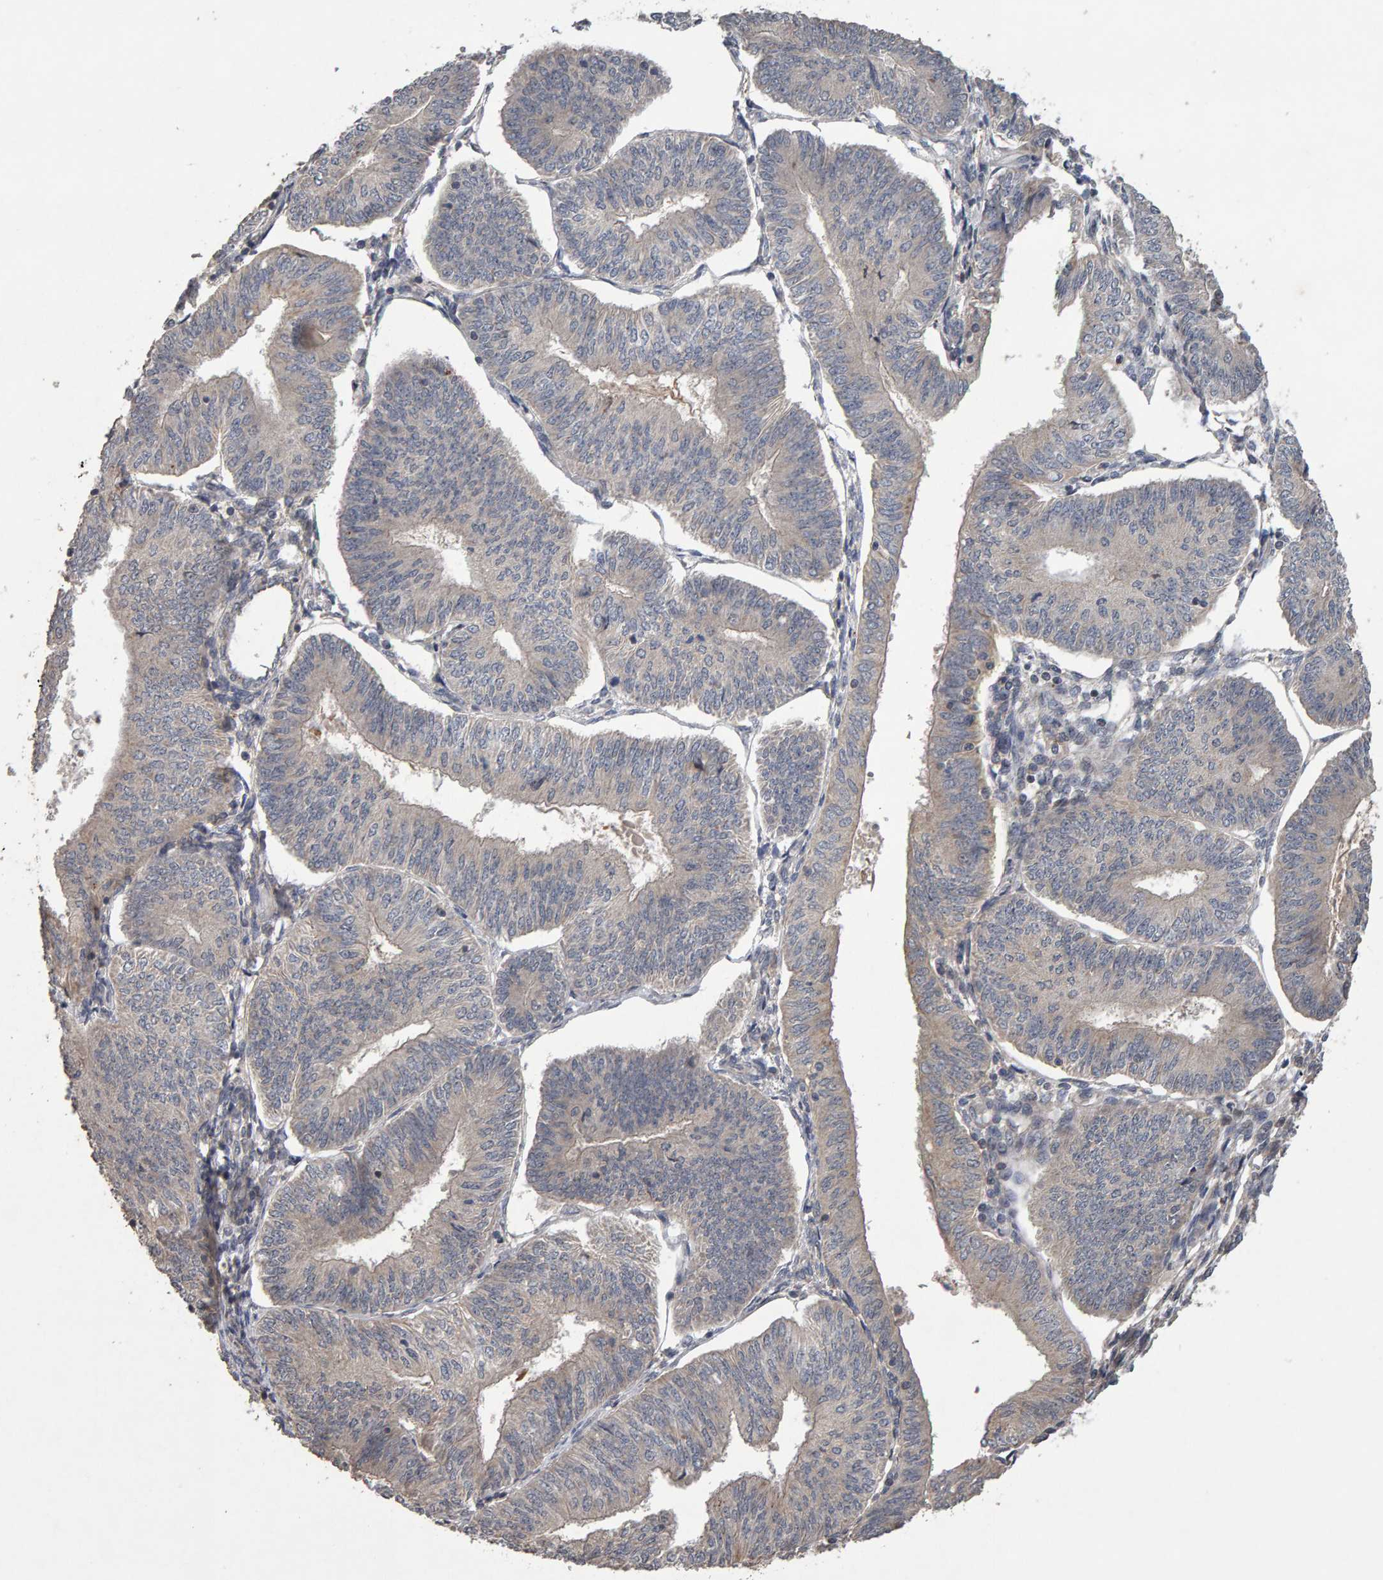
{"staining": {"intensity": "weak", "quantity": "<25%", "location": "cytoplasmic/membranous"}, "tissue": "endometrial cancer", "cell_type": "Tumor cells", "image_type": "cancer", "snomed": [{"axis": "morphology", "description": "Adenocarcinoma, NOS"}, {"axis": "topography", "description": "Endometrium"}], "caption": "Tumor cells show no significant staining in endometrial adenocarcinoma.", "gene": "COASY", "patient": {"sex": "female", "age": 58}}